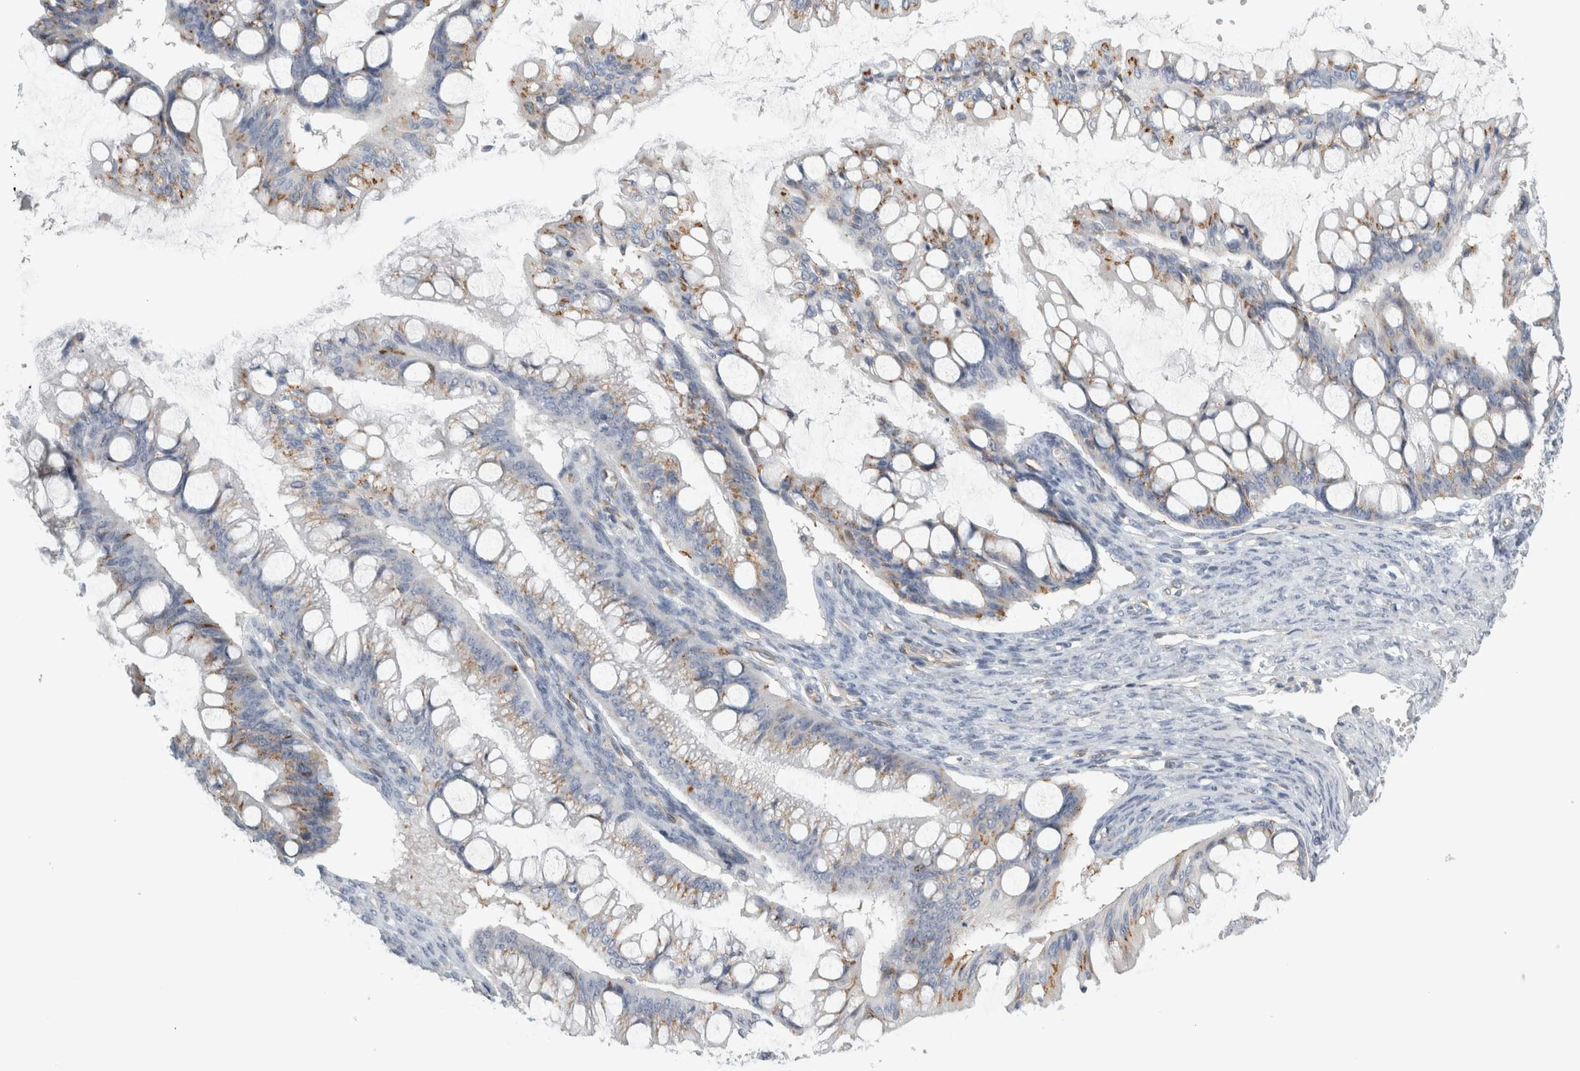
{"staining": {"intensity": "moderate", "quantity": "25%-75%", "location": "cytoplasmic/membranous"}, "tissue": "ovarian cancer", "cell_type": "Tumor cells", "image_type": "cancer", "snomed": [{"axis": "morphology", "description": "Cystadenocarcinoma, mucinous, NOS"}, {"axis": "topography", "description": "Ovary"}], "caption": "An immunohistochemistry photomicrograph of tumor tissue is shown. Protein staining in brown labels moderate cytoplasmic/membranous positivity in ovarian cancer within tumor cells.", "gene": "PEX6", "patient": {"sex": "female", "age": 73}}